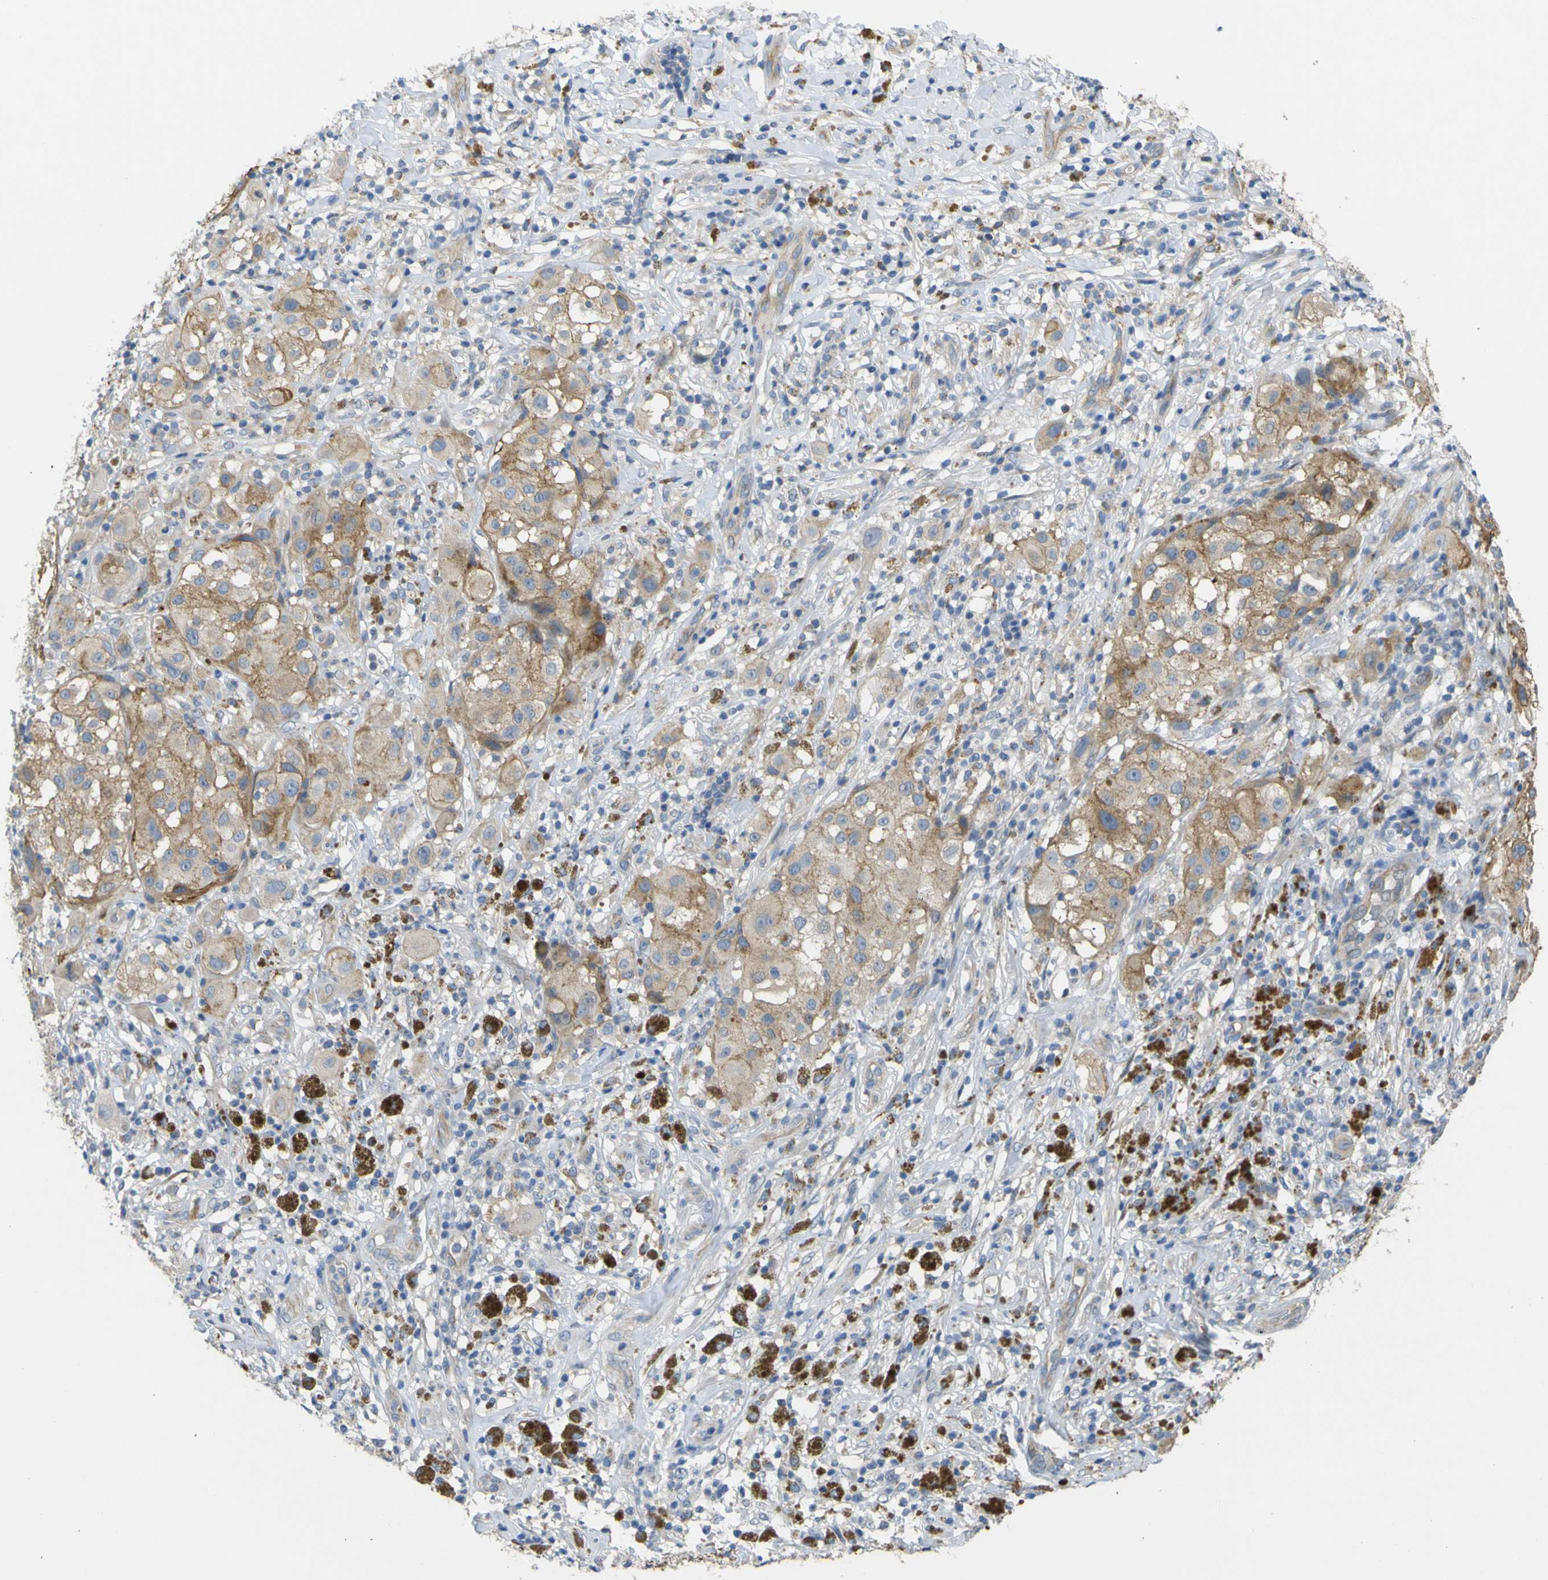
{"staining": {"intensity": "moderate", "quantity": ">75%", "location": "cytoplasmic/membranous"}, "tissue": "melanoma", "cell_type": "Tumor cells", "image_type": "cancer", "snomed": [{"axis": "morphology", "description": "Necrosis, NOS"}, {"axis": "morphology", "description": "Malignant melanoma, NOS"}, {"axis": "topography", "description": "Skin"}], "caption": "This micrograph reveals melanoma stained with IHC to label a protein in brown. The cytoplasmic/membranous of tumor cells show moderate positivity for the protein. Nuclei are counter-stained blue.", "gene": "SYPL1", "patient": {"sex": "female", "age": 87}}